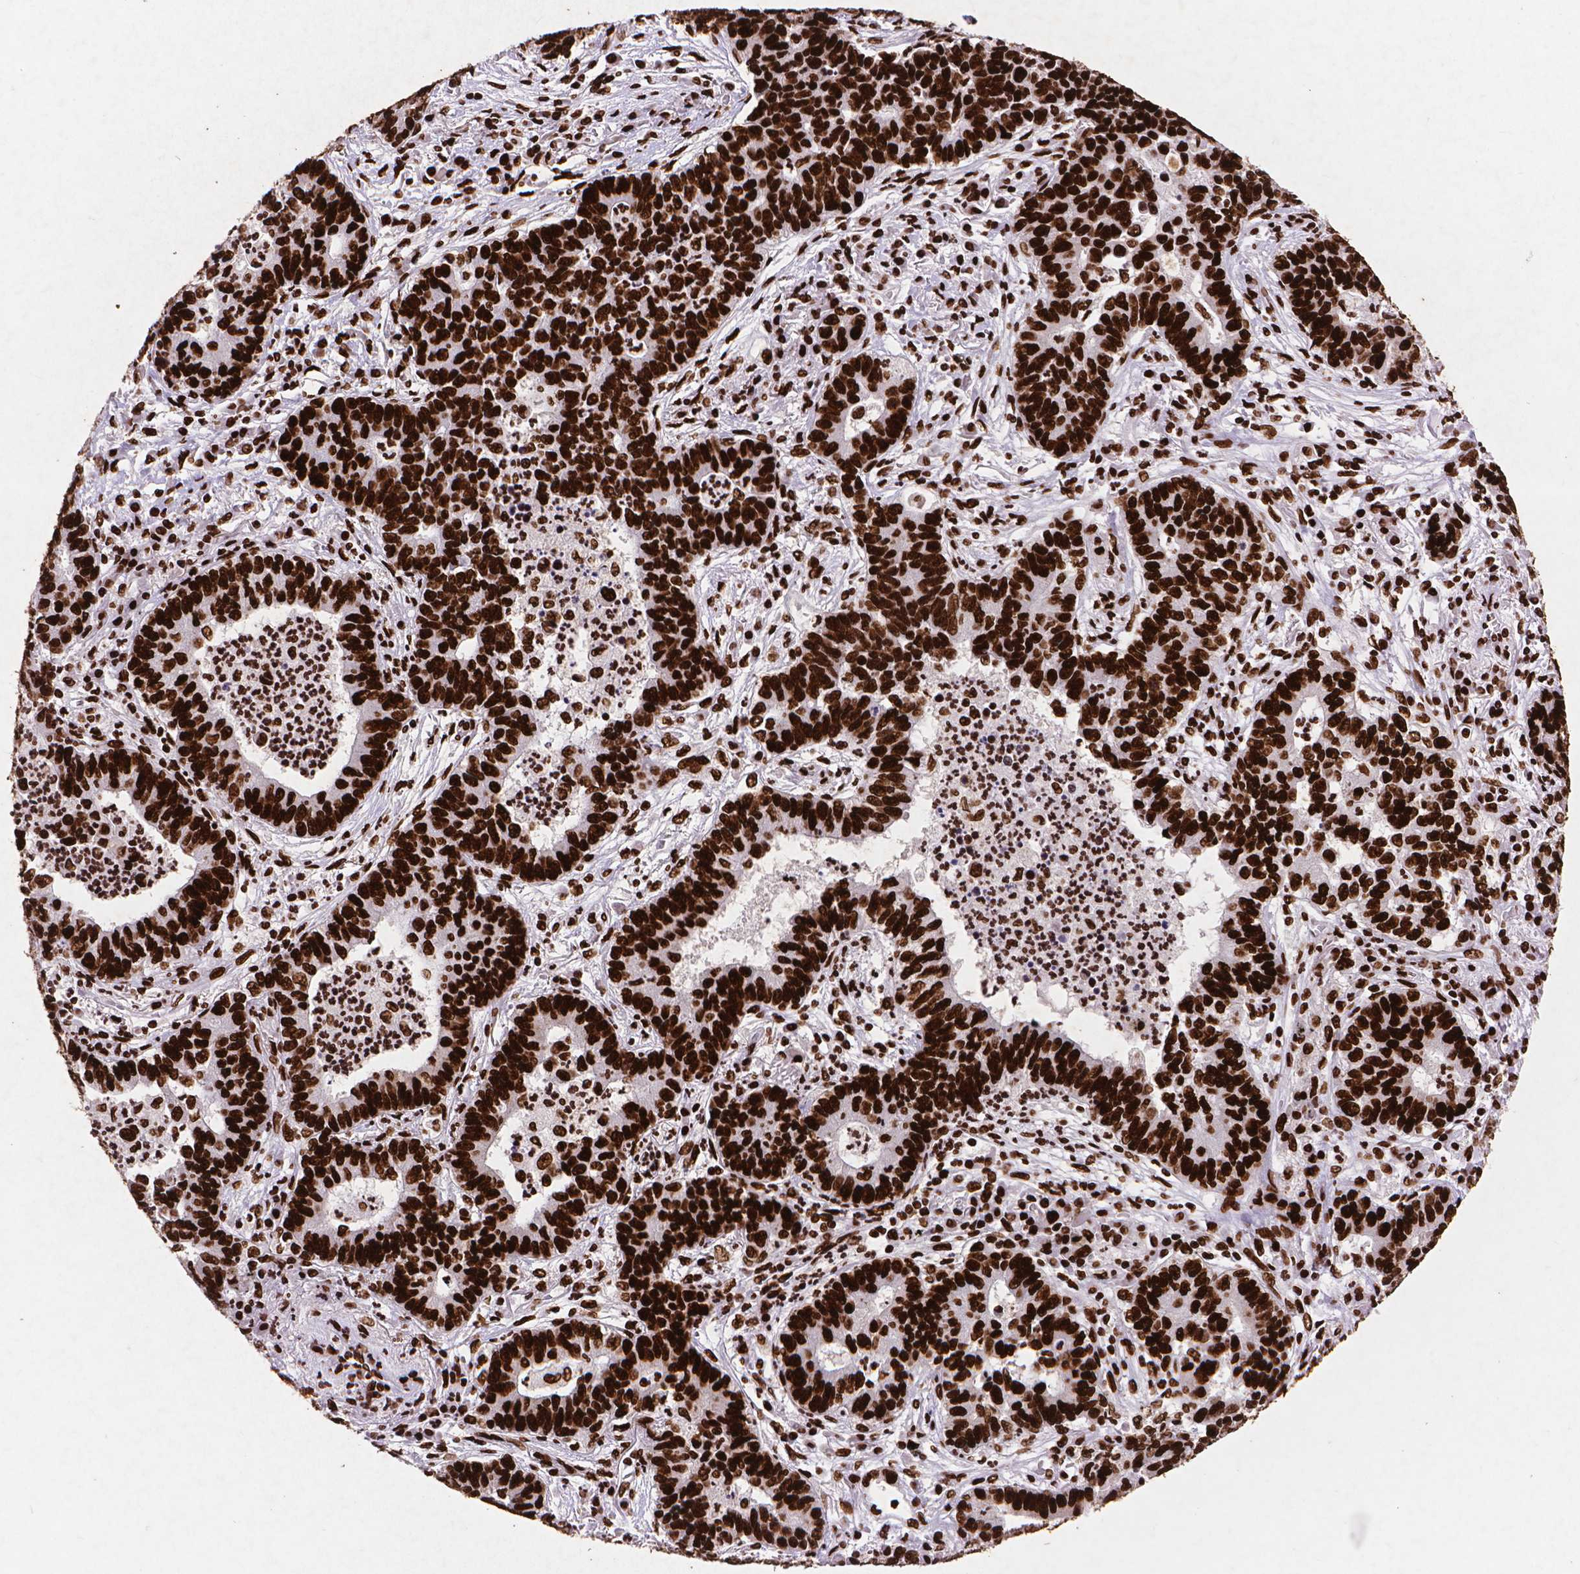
{"staining": {"intensity": "strong", "quantity": ">75%", "location": "nuclear"}, "tissue": "lung cancer", "cell_type": "Tumor cells", "image_type": "cancer", "snomed": [{"axis": "morphology", "description": "Adenocarcinoma, NOS"}, {"axis": "topography", "description": "Lung"}], "caption": "Immunohistochemical staining of lung cancer exhibits high levels of strong nuclear staining in approximately >75% of tumor cells.", "gene": "CITED2", "patient": {"sex": "female", "age": 57}}